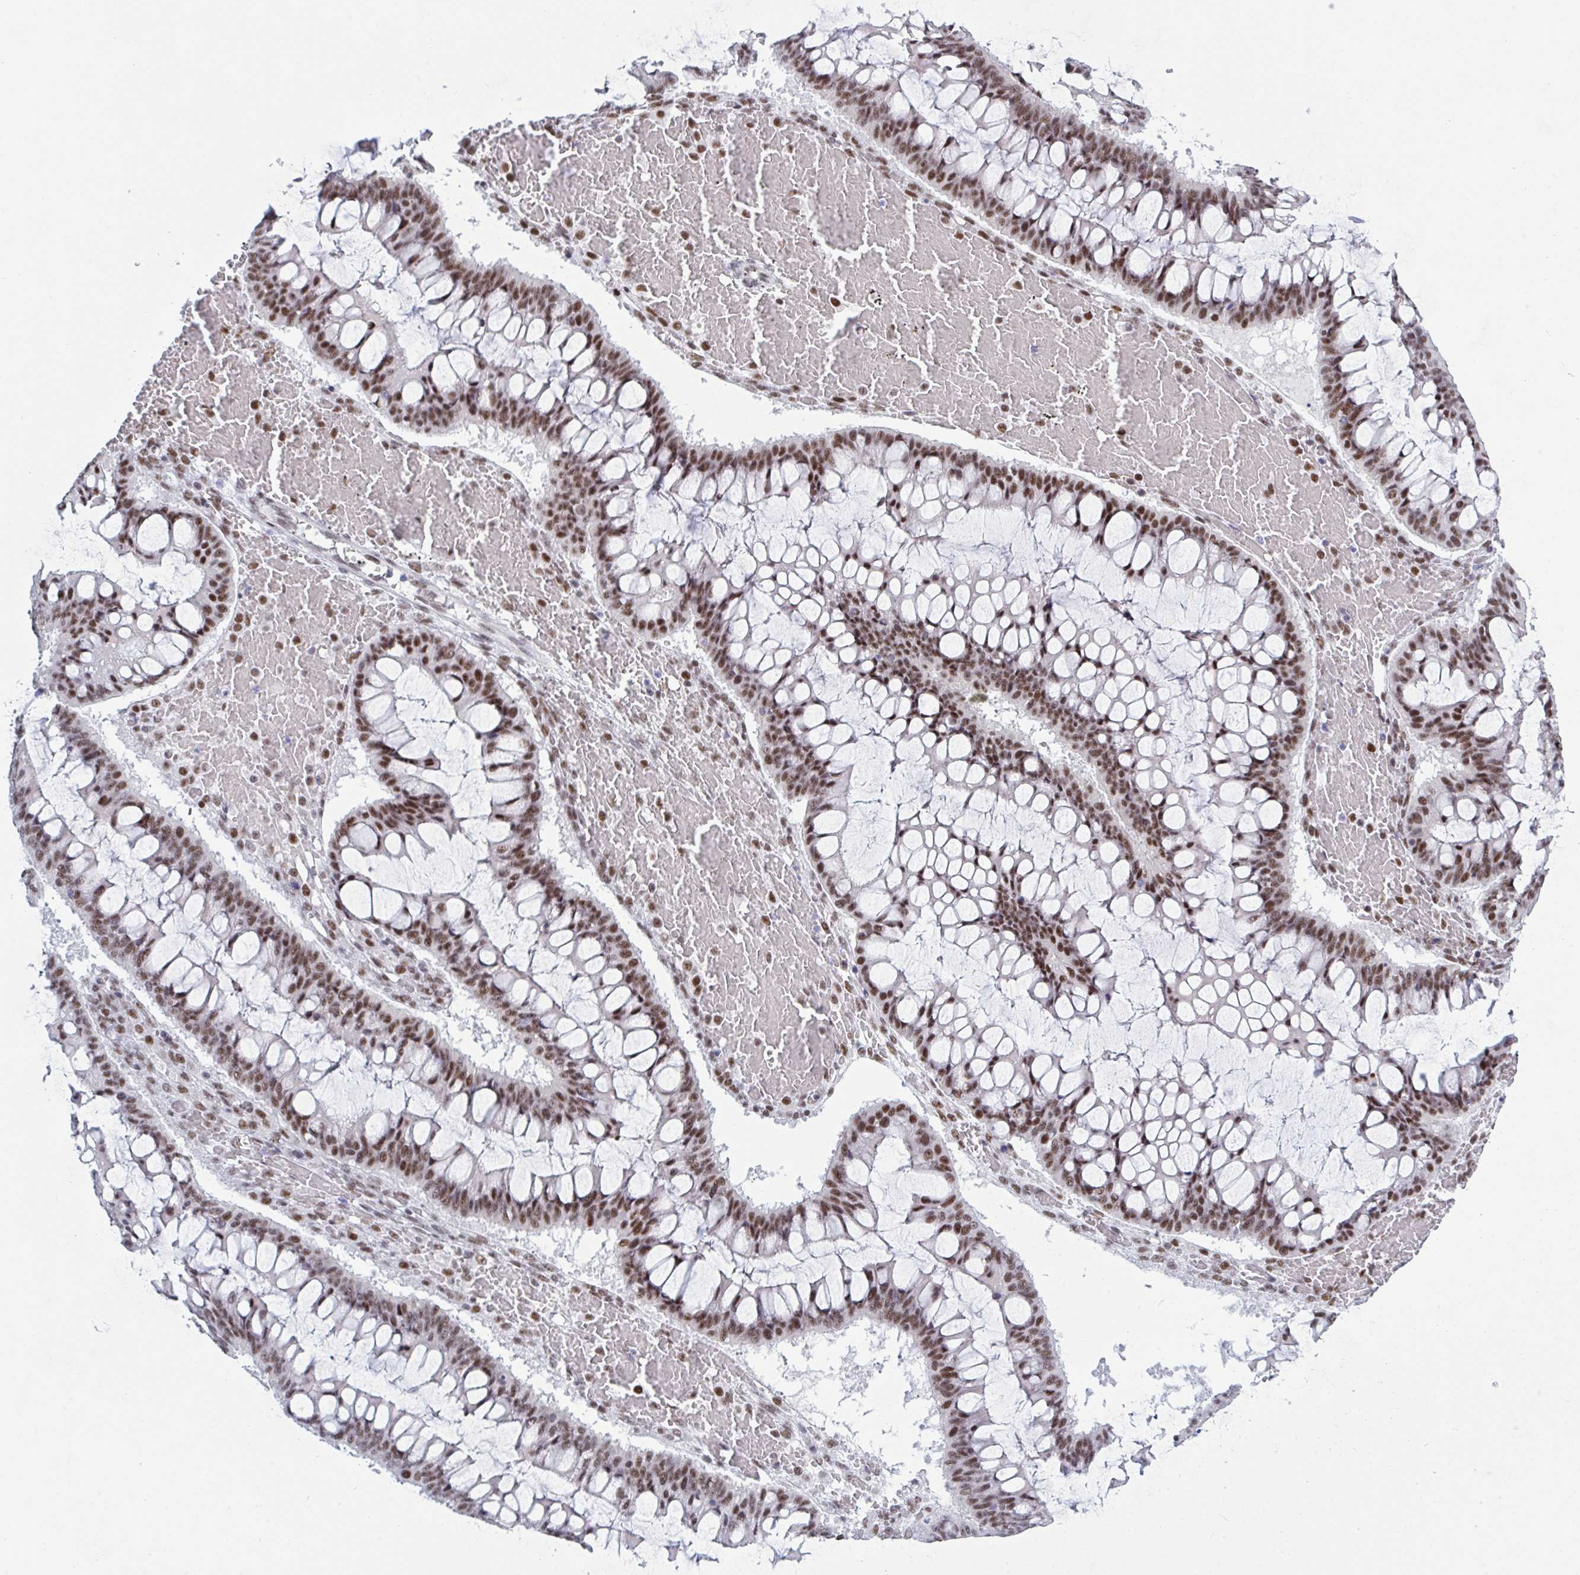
{"staining": {"intensity": "moderate", "quantity": ">75%", "location": "nuclear"}, "tissue": "ovarian cancer", "cell_type": "Tumor cells", "image_type": "cancer", "snomed": [{"axis": "morphology", "description": "Cystadenocarcinoma, mucinous, NOS"}, {"axis": "topography", "description": "Ovary"}], "caption": "Immunohistochemical staining of mucinous cystadenocarcinoma (ovarian) exhibits medium levels of moderate nuclear protein staining in approximately >75% of tumor cells. Ihc stains the protein of interest in brown and the nuclei are stained blue.", "gene": "PPP1R10", "patient": {"sex": "female", "age": 73}}